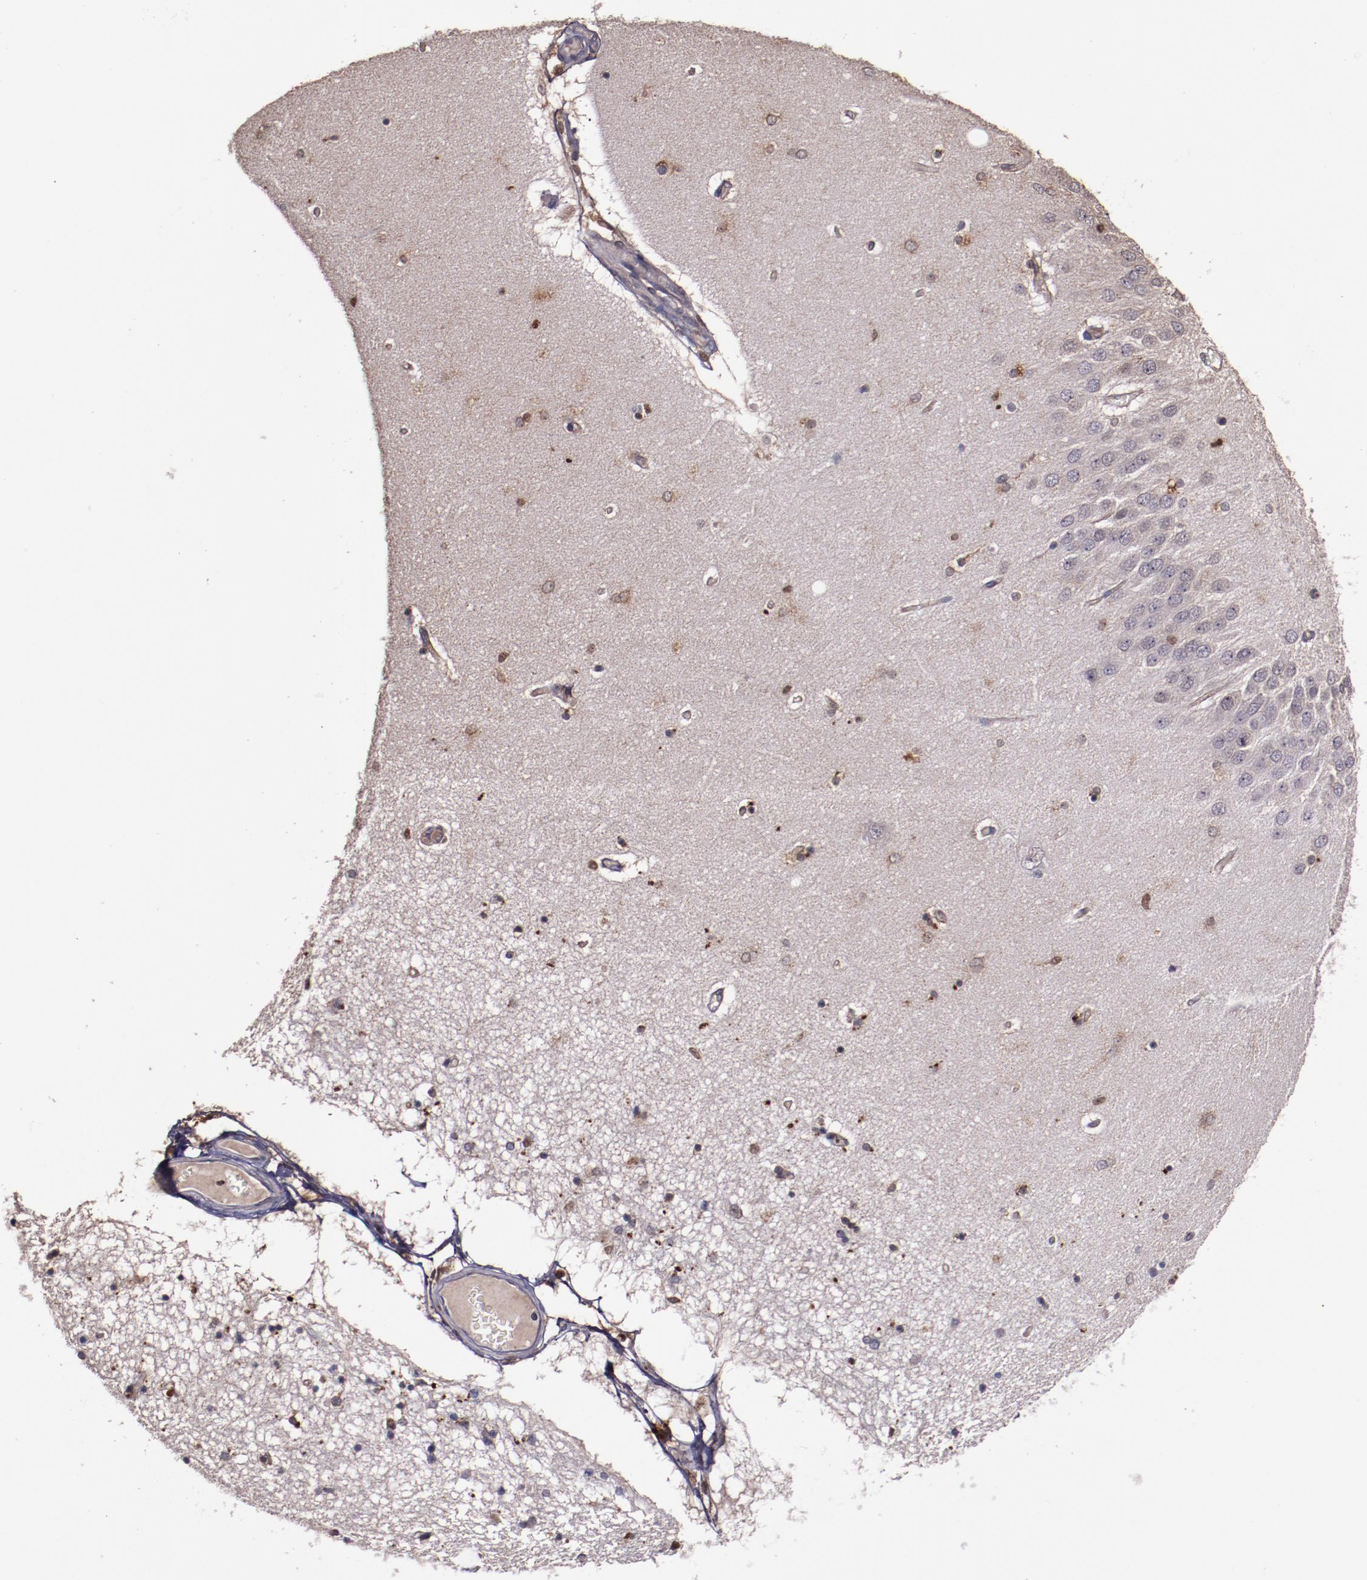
{"staining": {"intensity": "moderate", "quantity": "<25%", "location": "nuclear"}, "tissue": "hippocampus", "cell_type": "Glial cells", "image_type": "normal", "snomed": [{"axis": "morphology", "description": "Normal tissue, NOS"}, {"axis": "topography", "description": "Hippocampus"}], "caption": "Protein staining of normal hippocampus exhibits moderate nuclear positivity in approximately <25% of glial cells.", "gene": "CHEK2", "patient": {"sex": "female", "age": 54}}